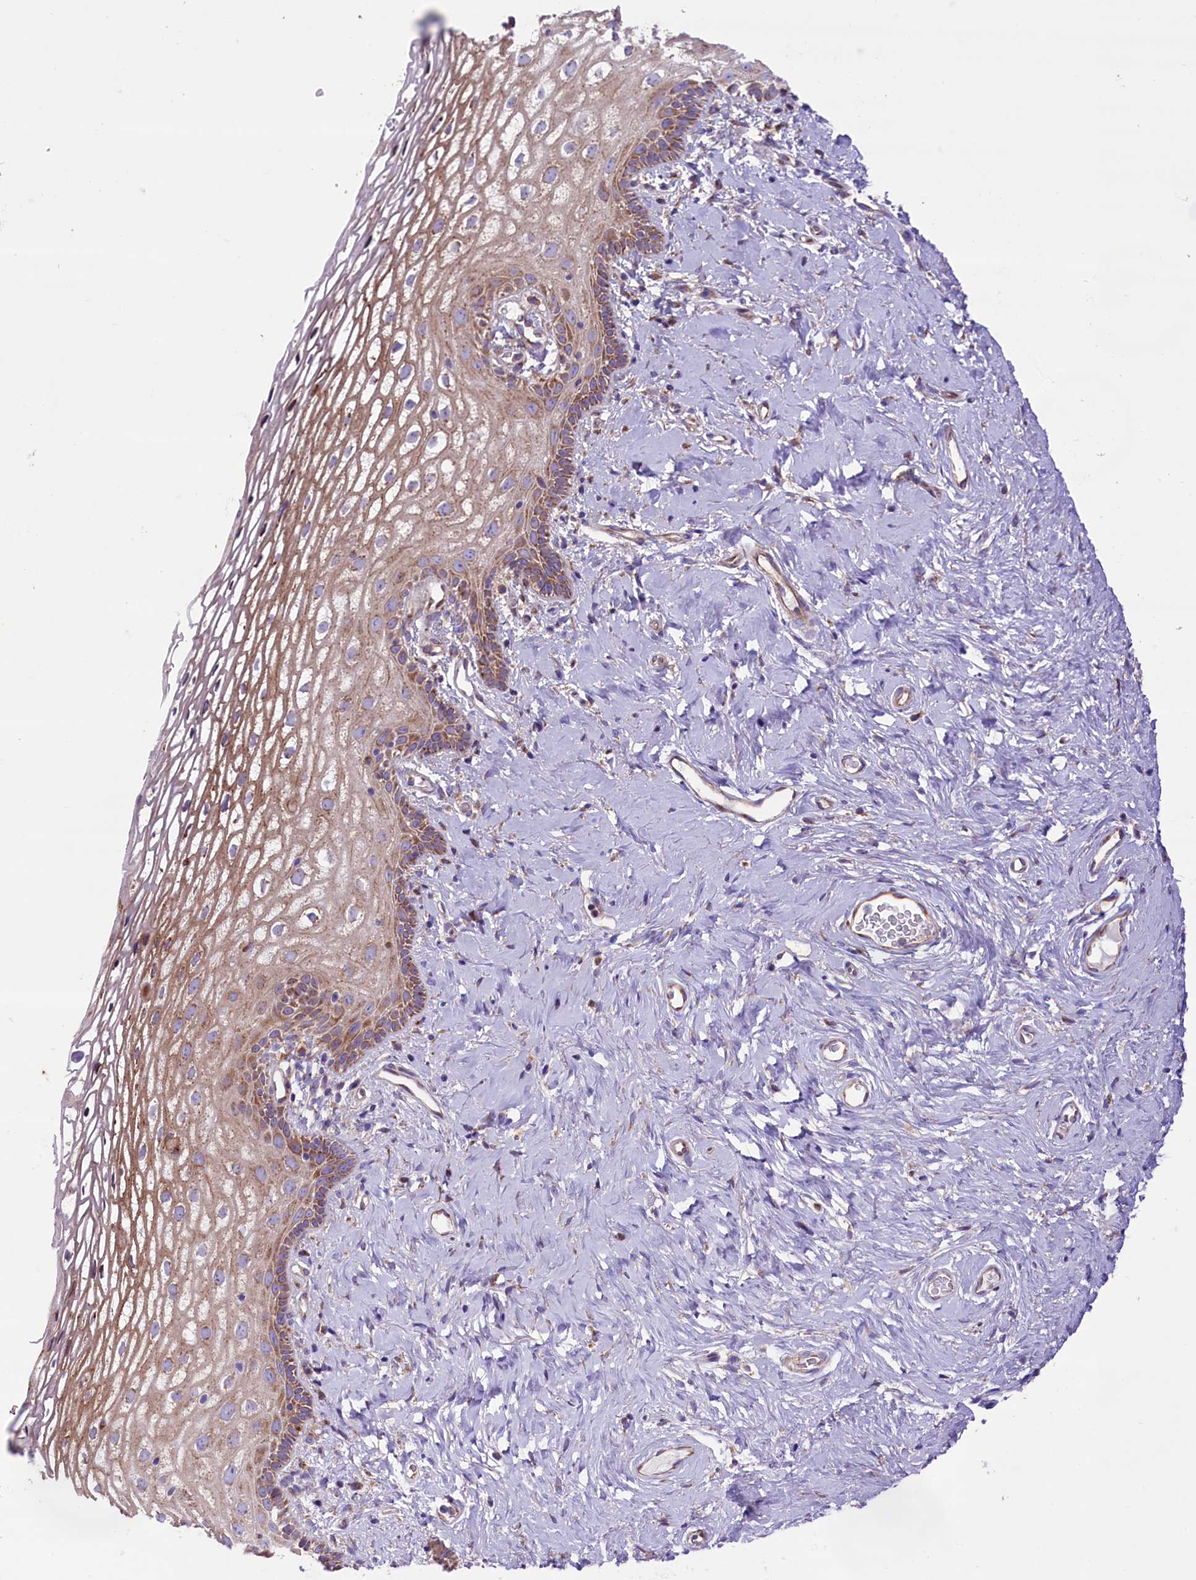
{"staining": {"intensity": "moderate", "quantity": "<25%", "location": "cytoplasmic/membranous"}, "tissue": "vagina", "cell_type": "Squamous epithelial cells", "image_type": "normal", "snomed": [{"axis": "morphology", "description": "Normal tissue, NOS"}, {"axis": "morphology", "description": "Adenocarcinoma, NOS"}, {"axis": "topography", "description": "Rectum"}, {"axis": "topography", "description": "Vagina"}], "caption": "Immunohistochemical staining of normal human vagina demonstrates low levels of moderate cytoplasmic/membranous staining in approximately <25% of squamous epithelial cells. Nuclei are stained in blue.", "gene": "PTPRU", "patient": {"sex": "female", "age": 71}}